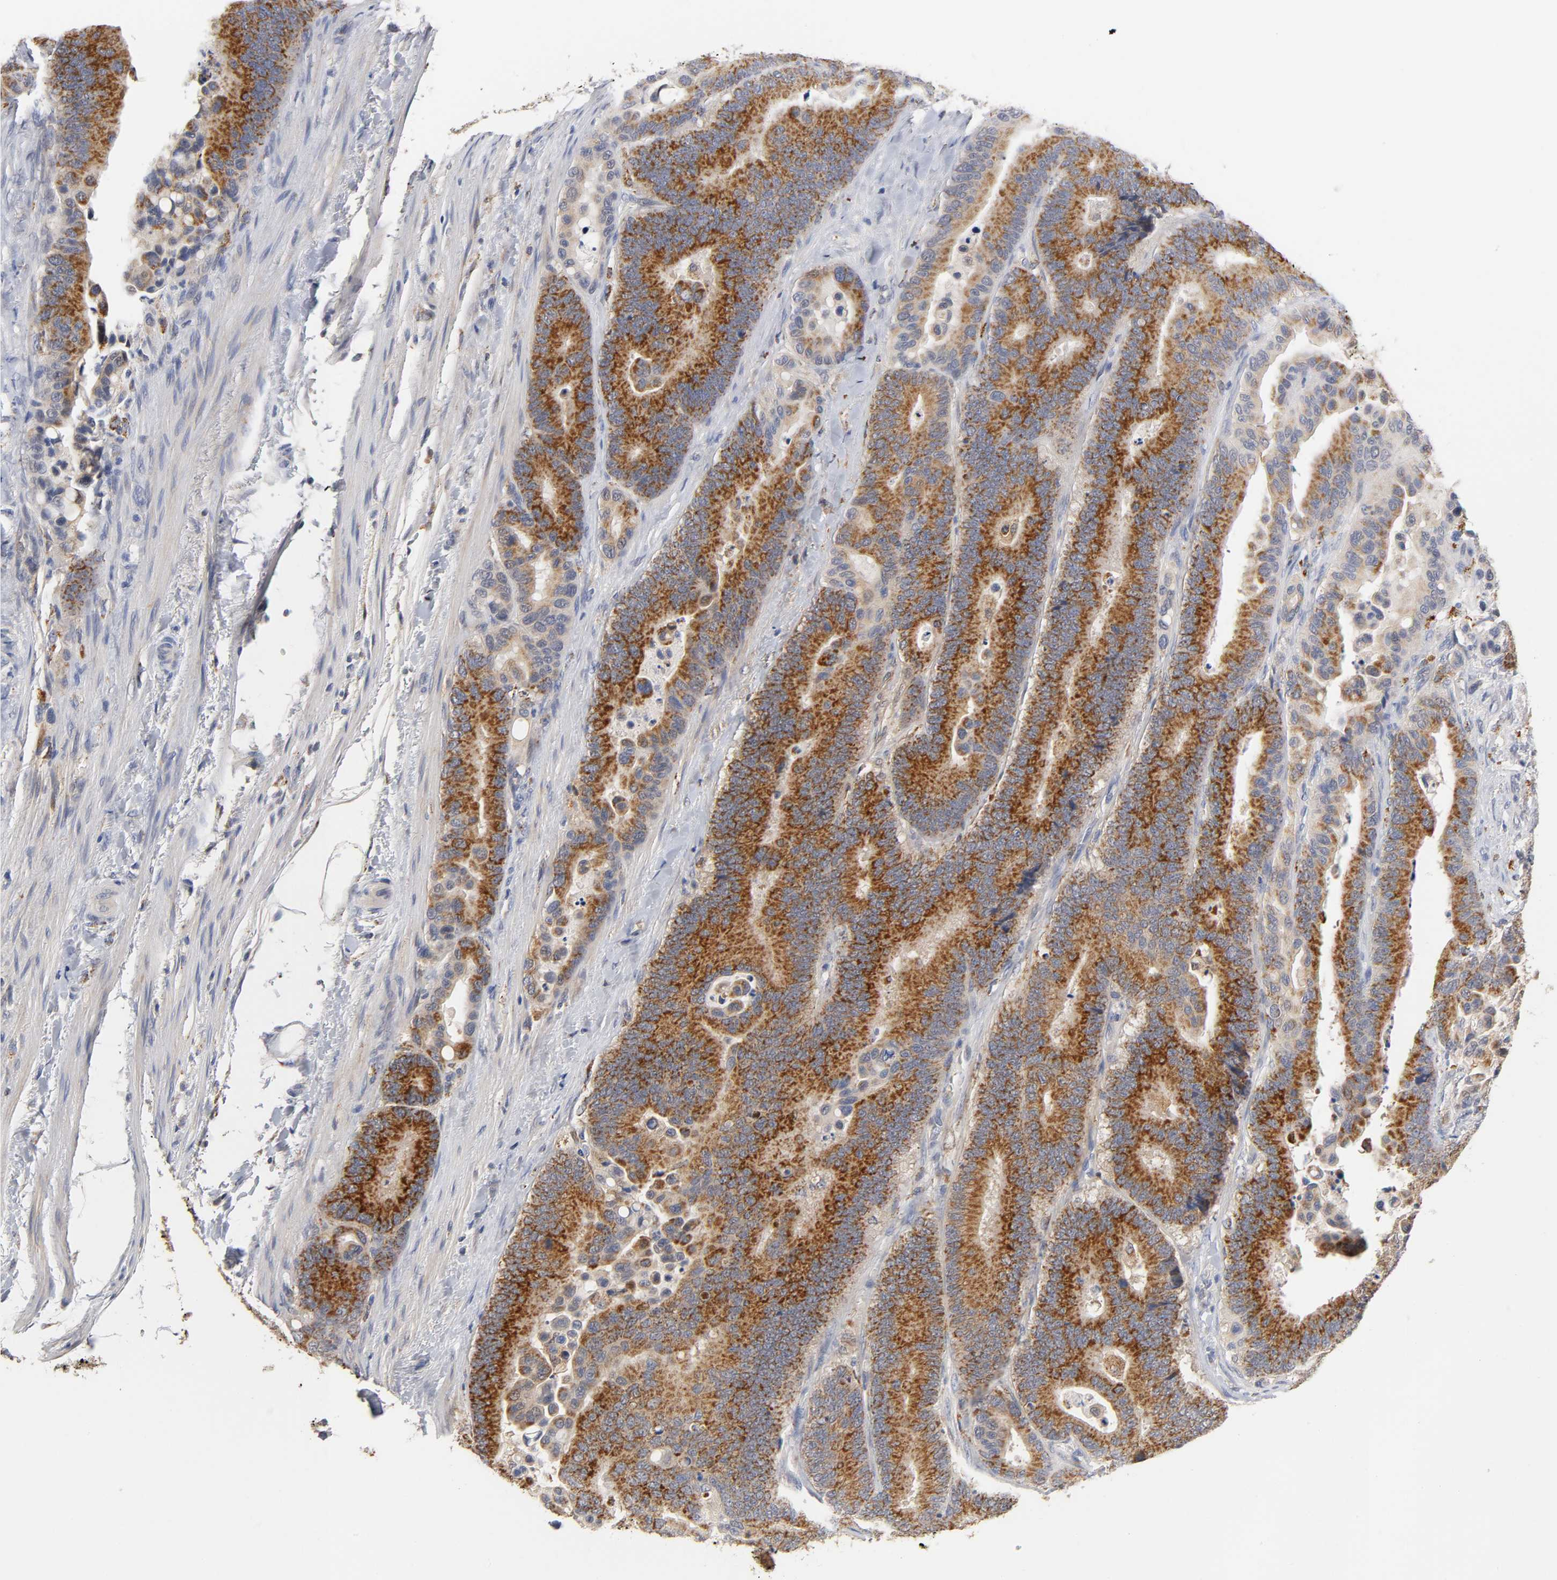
{"staining": {"intensity": "strong", "quantity": ">75%", "location": "cytoplasmic/membranous"}, "tissue": "colorectal cancer", "cell_type": "Tumor cells", "image_type": "cancer", "snomed": [{"axis": "morphology", "description": "Normal tissue, NOS"}, {"axis": "morphology", "description": "Adenocarcinoma, NOS"}, {"axis": "topography", "description": "Colon"}], "caption": "Immunohistochemistry (DAB (3,3'-diaminobenzidine)) staining of human adenocarcinoma (colorectal) displays strong cytoplasmic/membranous protein staining in approximately >75% of tumor cells.", "gene": "ISG15", "patient": {"sex": "male", "age": 82}}